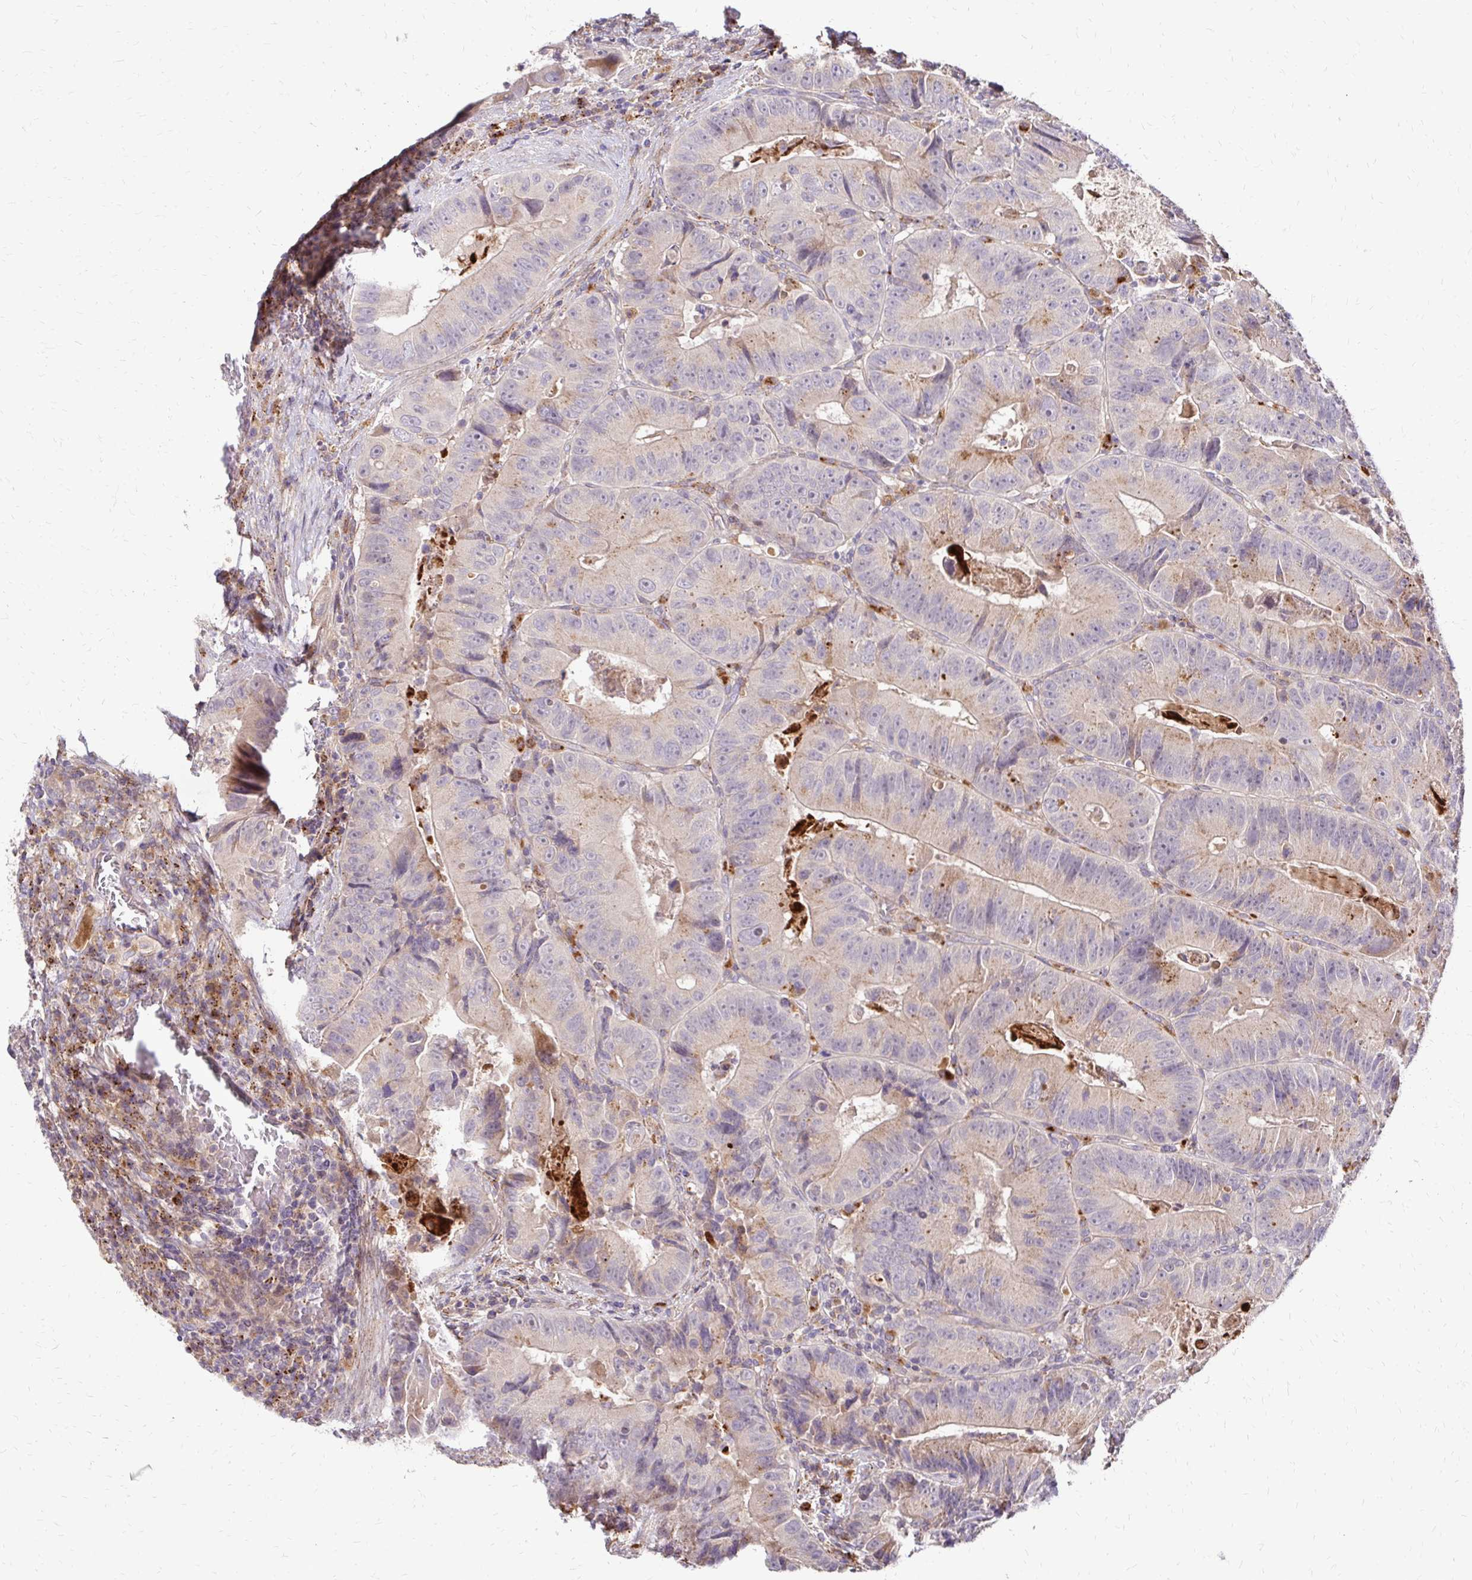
{"staining": {"intensity": "weak", "quantity": "25%-75%", "location": "cytoplasmic/membranous"}, "tissue": "colorectal cancer", "cell_type": "Tumor cells", "image_type": "cancer", "snomed": [{"axis": "morphology", "description": "Adenocarcinoma, NOS"}, {"axis": "topography", "description": "Colon"}], "caption": "High-power microscopy captured an immunohistochemistry (IHC) micrograph of colorectal cancer (adenocarcinoma), revealing weak cytoplasmic/membranous expression in about 25%-75% of tumor cells.", "gene": "IDUA", "patient": {"sex": "female", "age": 86}}